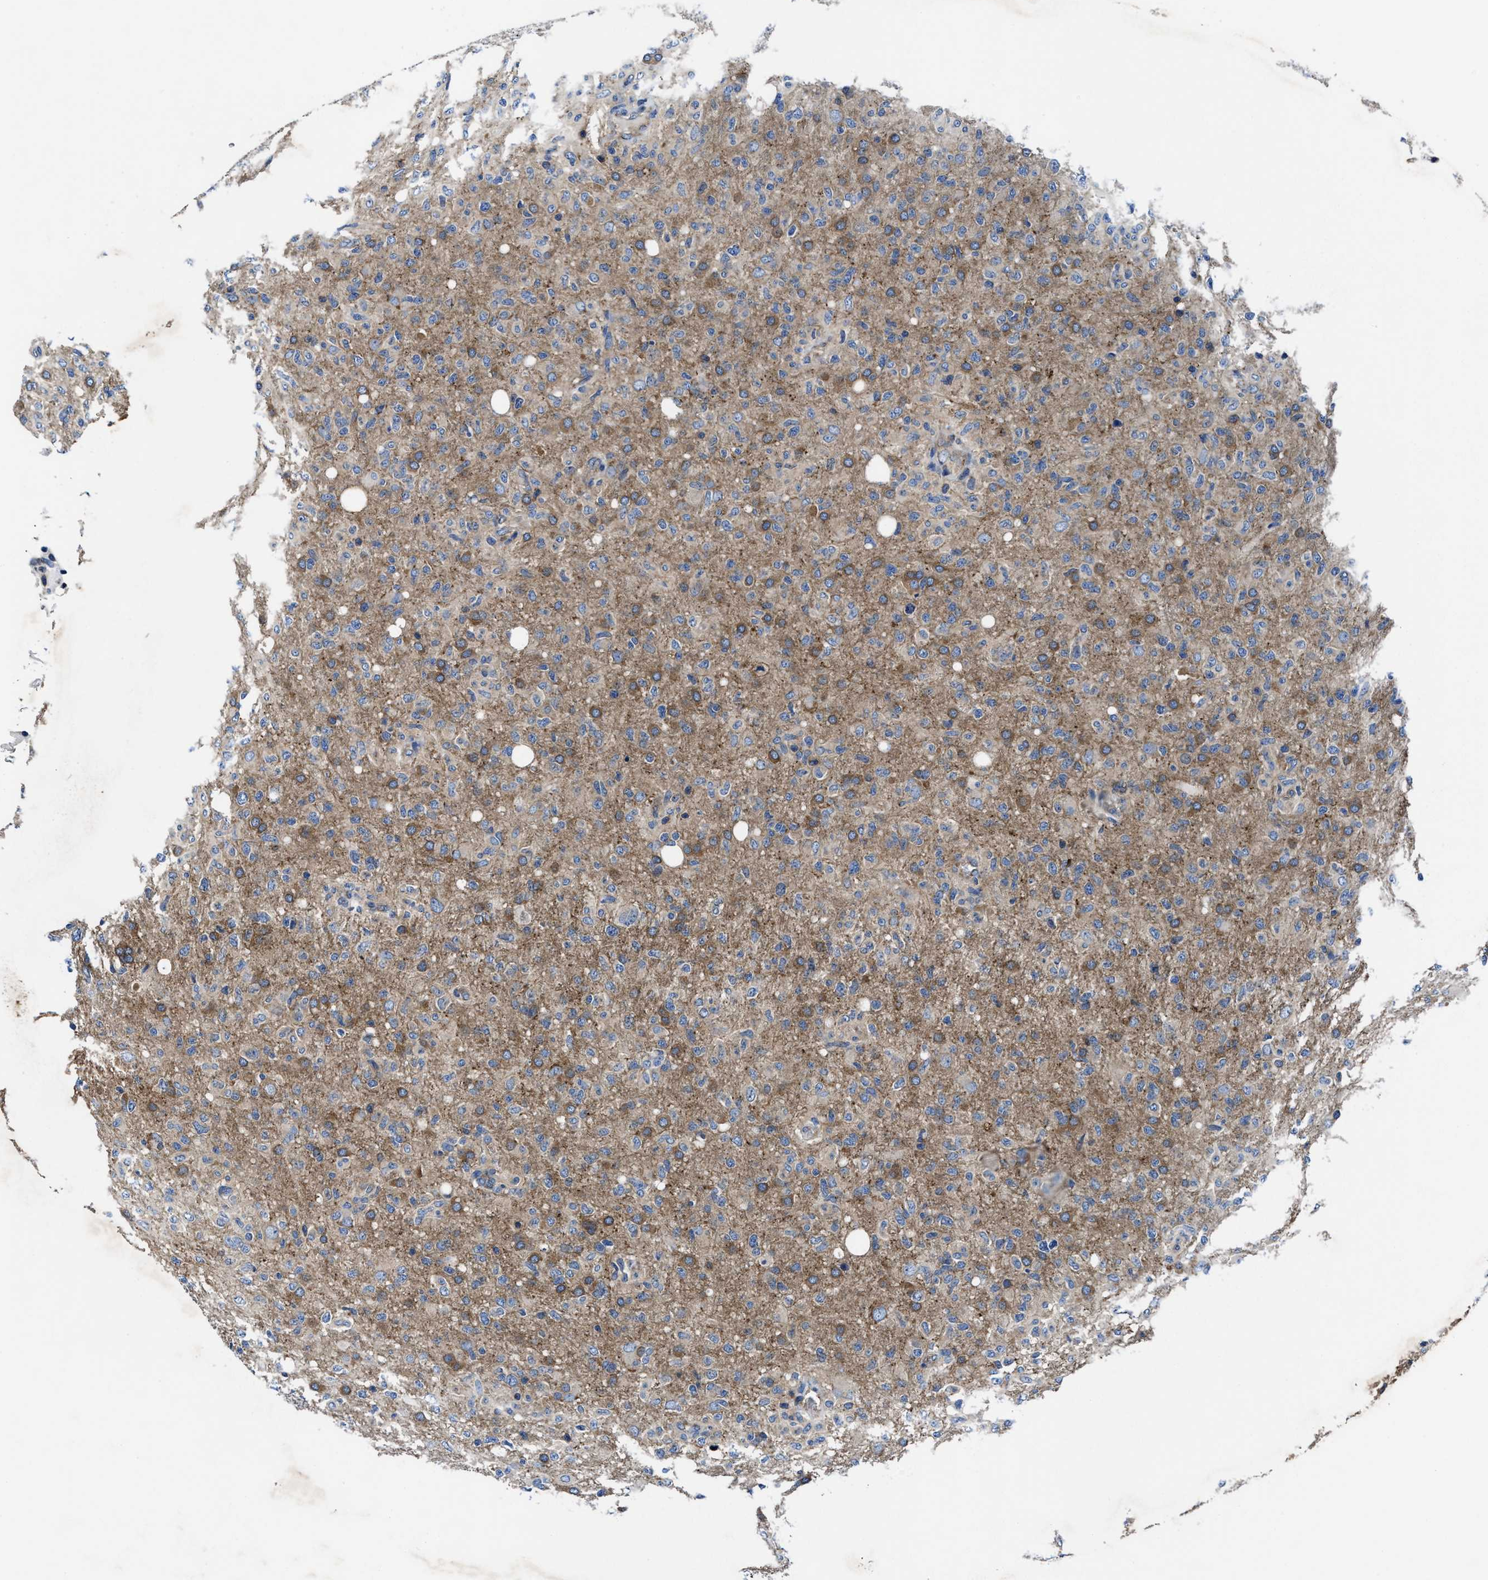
{"staining": {"intensity": "moderate", "quantity": "25%-75%", "location": "cytoplasmic/membranous"}, "tissue": "glioma", "cell_type": "Tumor cells", "image_type": "cancer", "snomed": [{"axis": "morphology", "description": "Glioma, malignant, High grade"}, {"axis": "topography", "description": "Brain"}], "caption": "This is an image of IHC staining of malignant glioma (high-grade), which shows moderate positivity in the cytoplasmic/membranous of tumor cells.", "gene": "PHLPP1", "patient": {"sex": "female", "age": 57}}